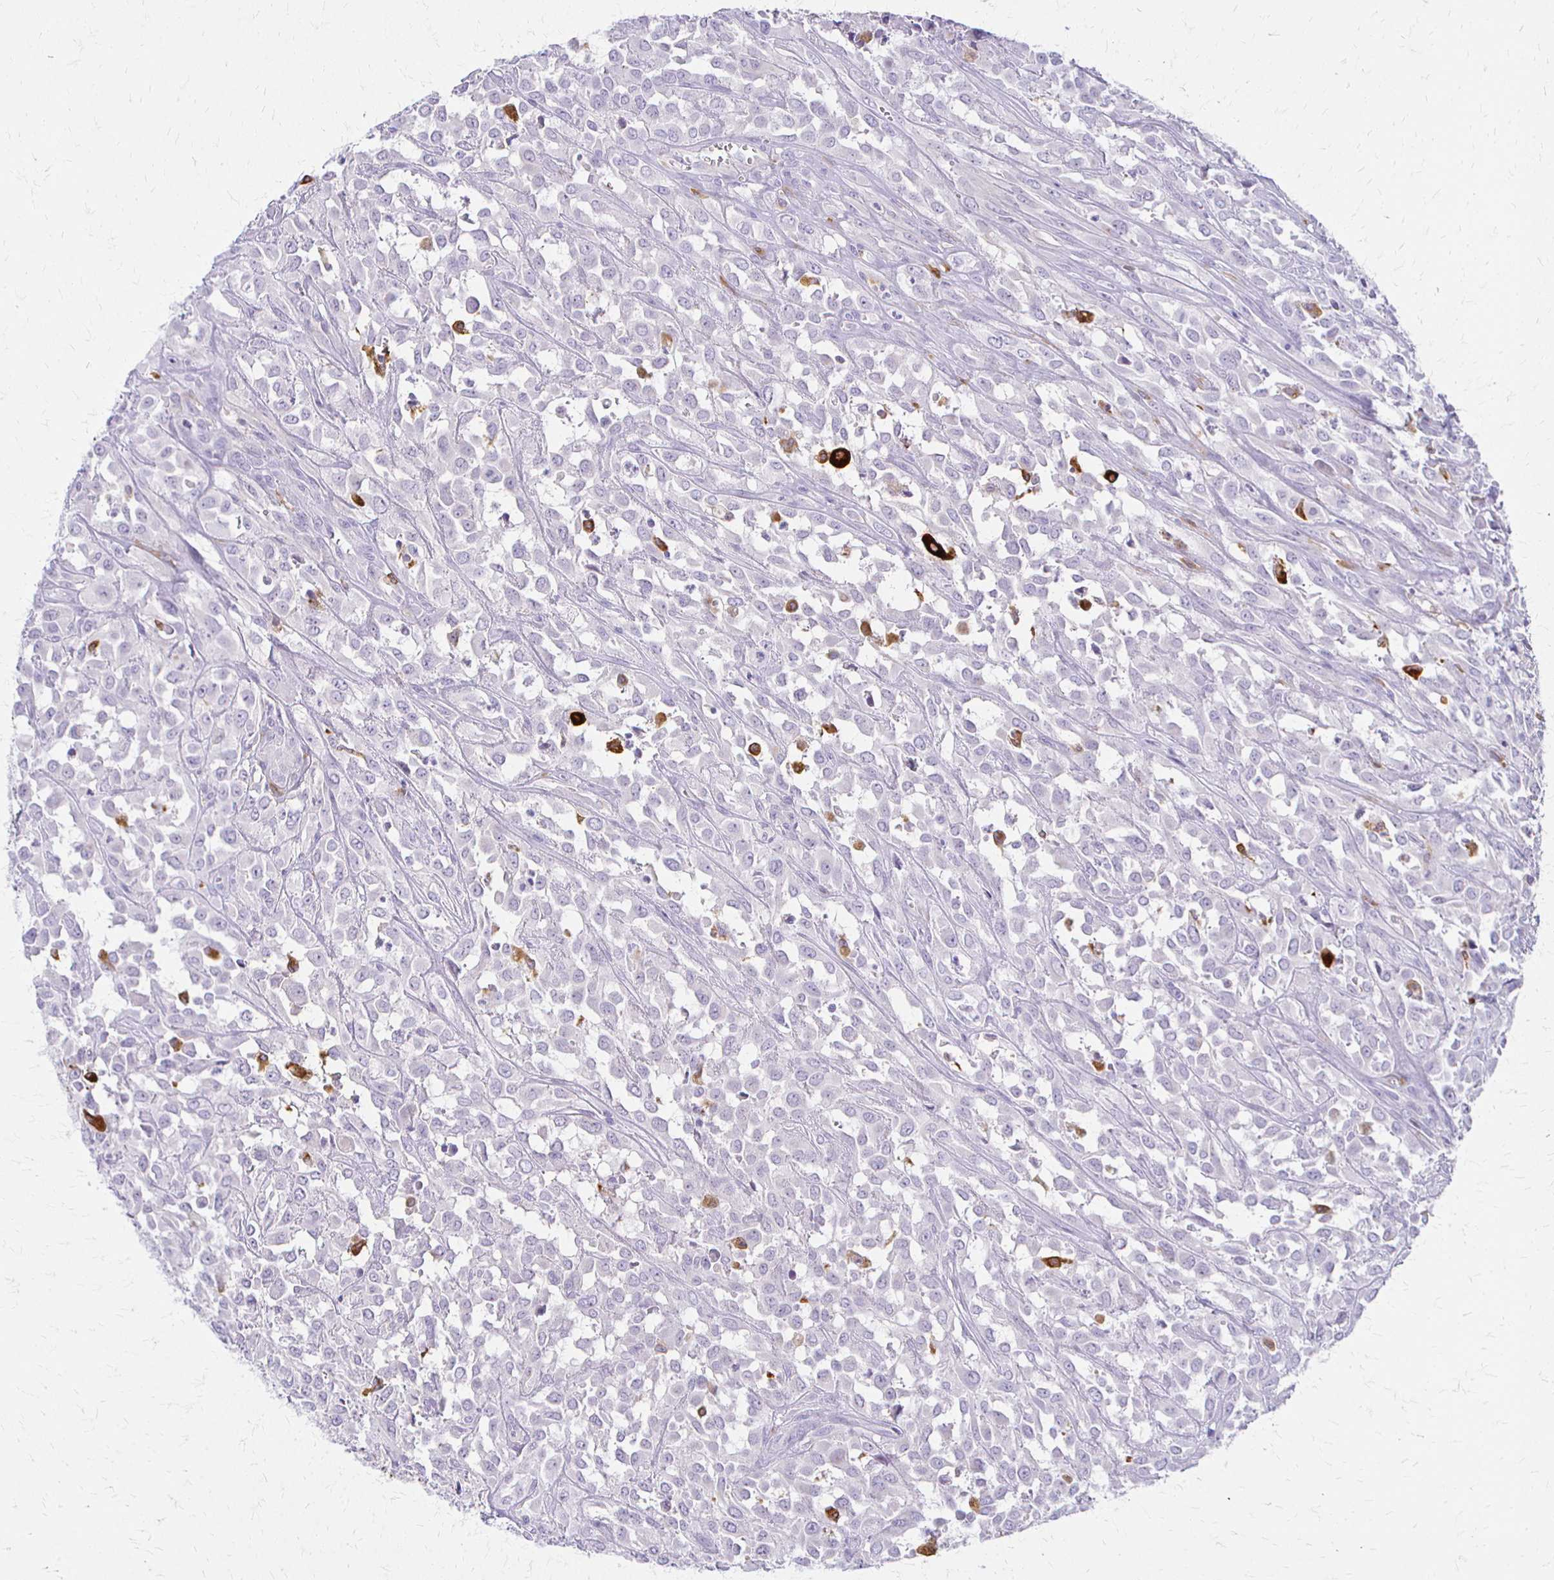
{"staining": {"intensity": "negative", "quantity": "none", "location": "none"}, "tissue": "urothelial cancer", "cell_type": "Tumor cells", "image_type": "cancer", "snomed": [{"axis": "morphology", "description": "Urothelial carcinoma, High grade"}, {"axis": "topography", "description": "Urinary bladder"}], "caption": "Immunohistochemistry photomicrograph of urothelial cancer stained for a protein (brown), which shows no staining in tumor cells.", "gene": "ACP5", "patient": {"sex": "male", "age": 67}}